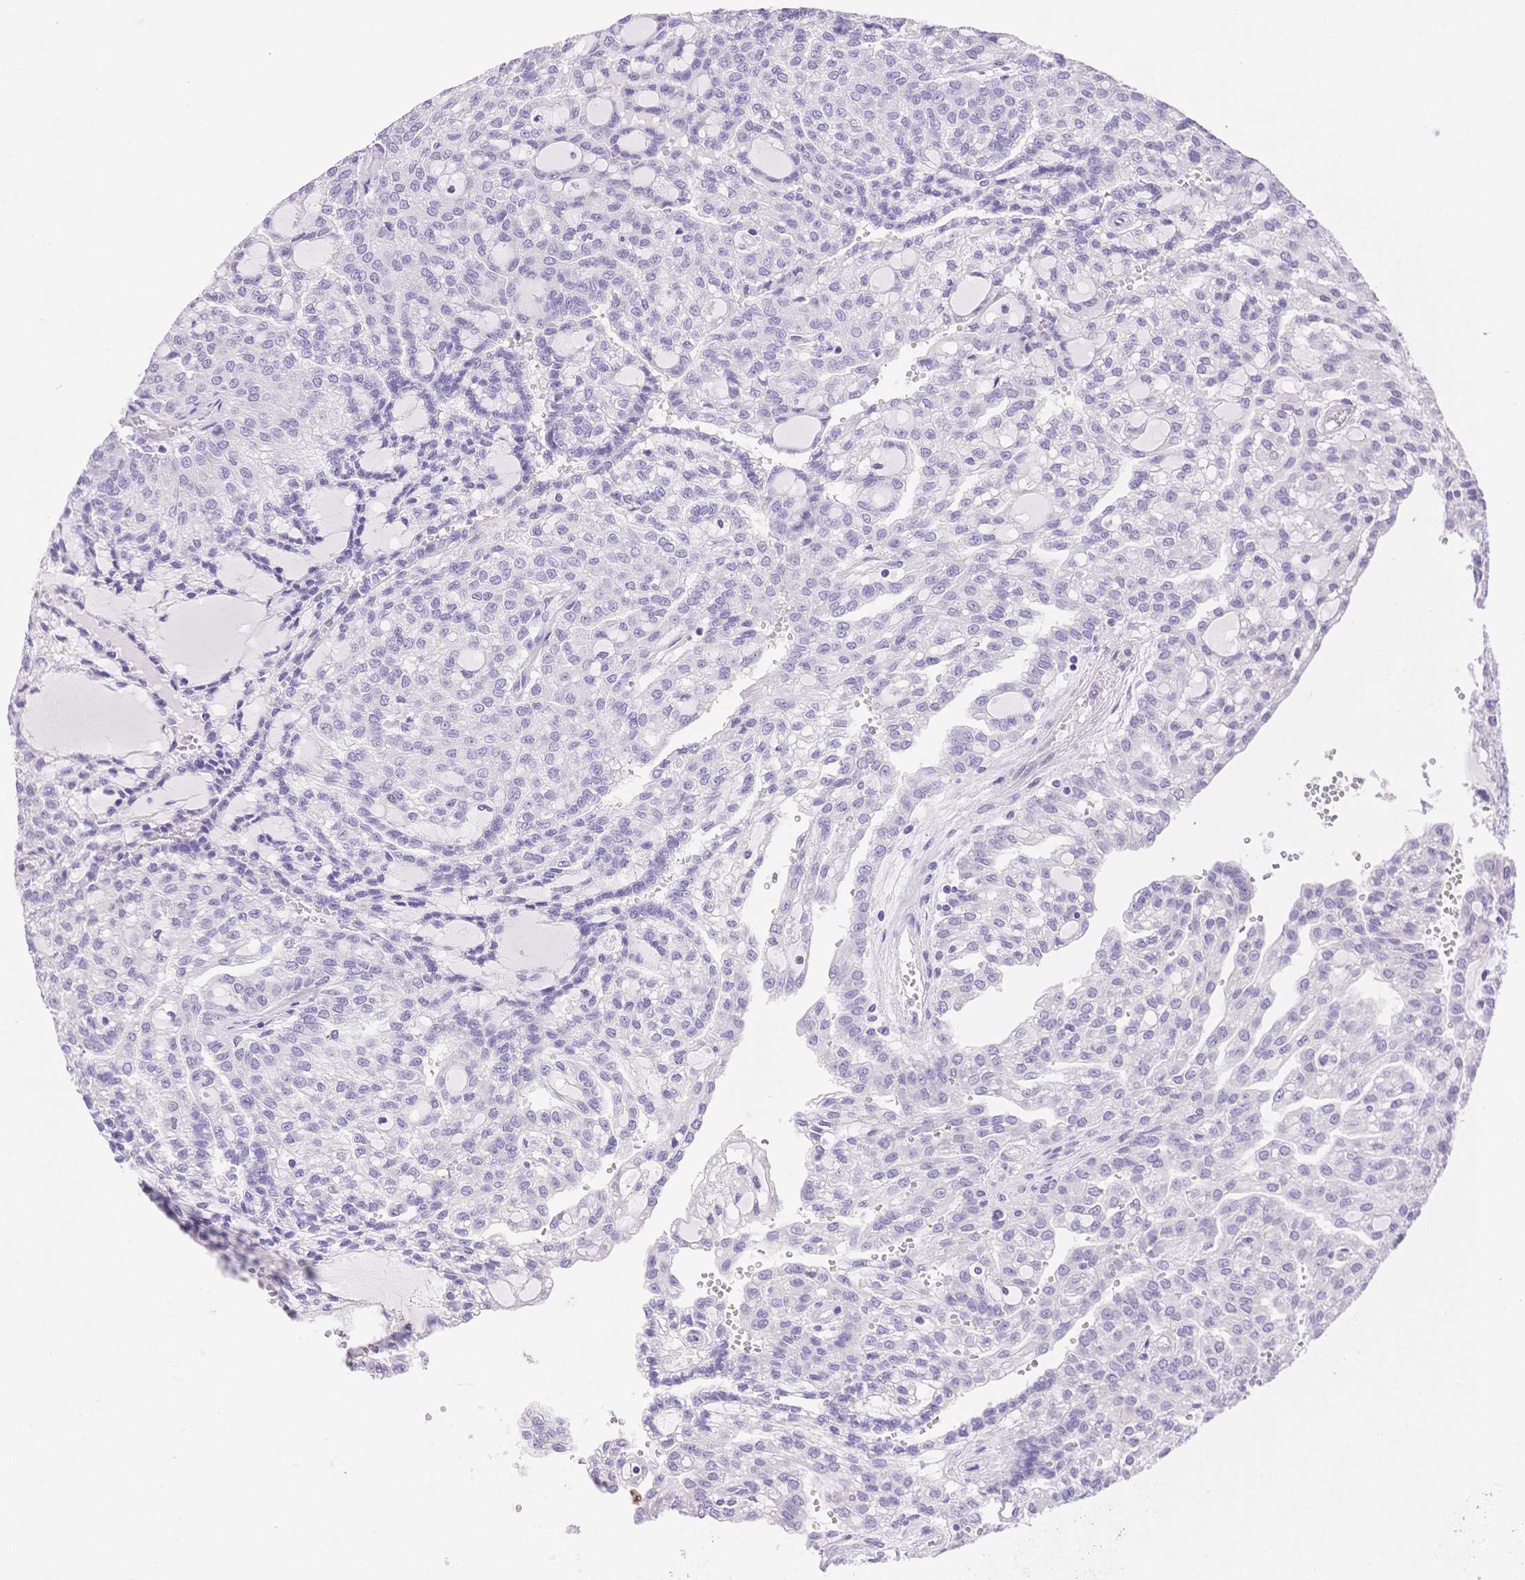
{"staining": {"intensity": "negative", "quantity": "none", "location": "none"}, "tissue": "renal cancer", "cell_type": "Tumor cells", "image_type": "cancer", "snomed": [{"axis": "morphology", "description": "Adenocarcinoma, NOS"}, {"axis": "topography", "description": "Kidney"}], "caption": "Immunohistochemistry micrograph of neoplastic tissue: human adenocarcinoma (renal) stained with DAB displays no significant protein positivity in tumor cells.", "gene": "MYOM1", "patient": {"sex": "male", "age": 63}}